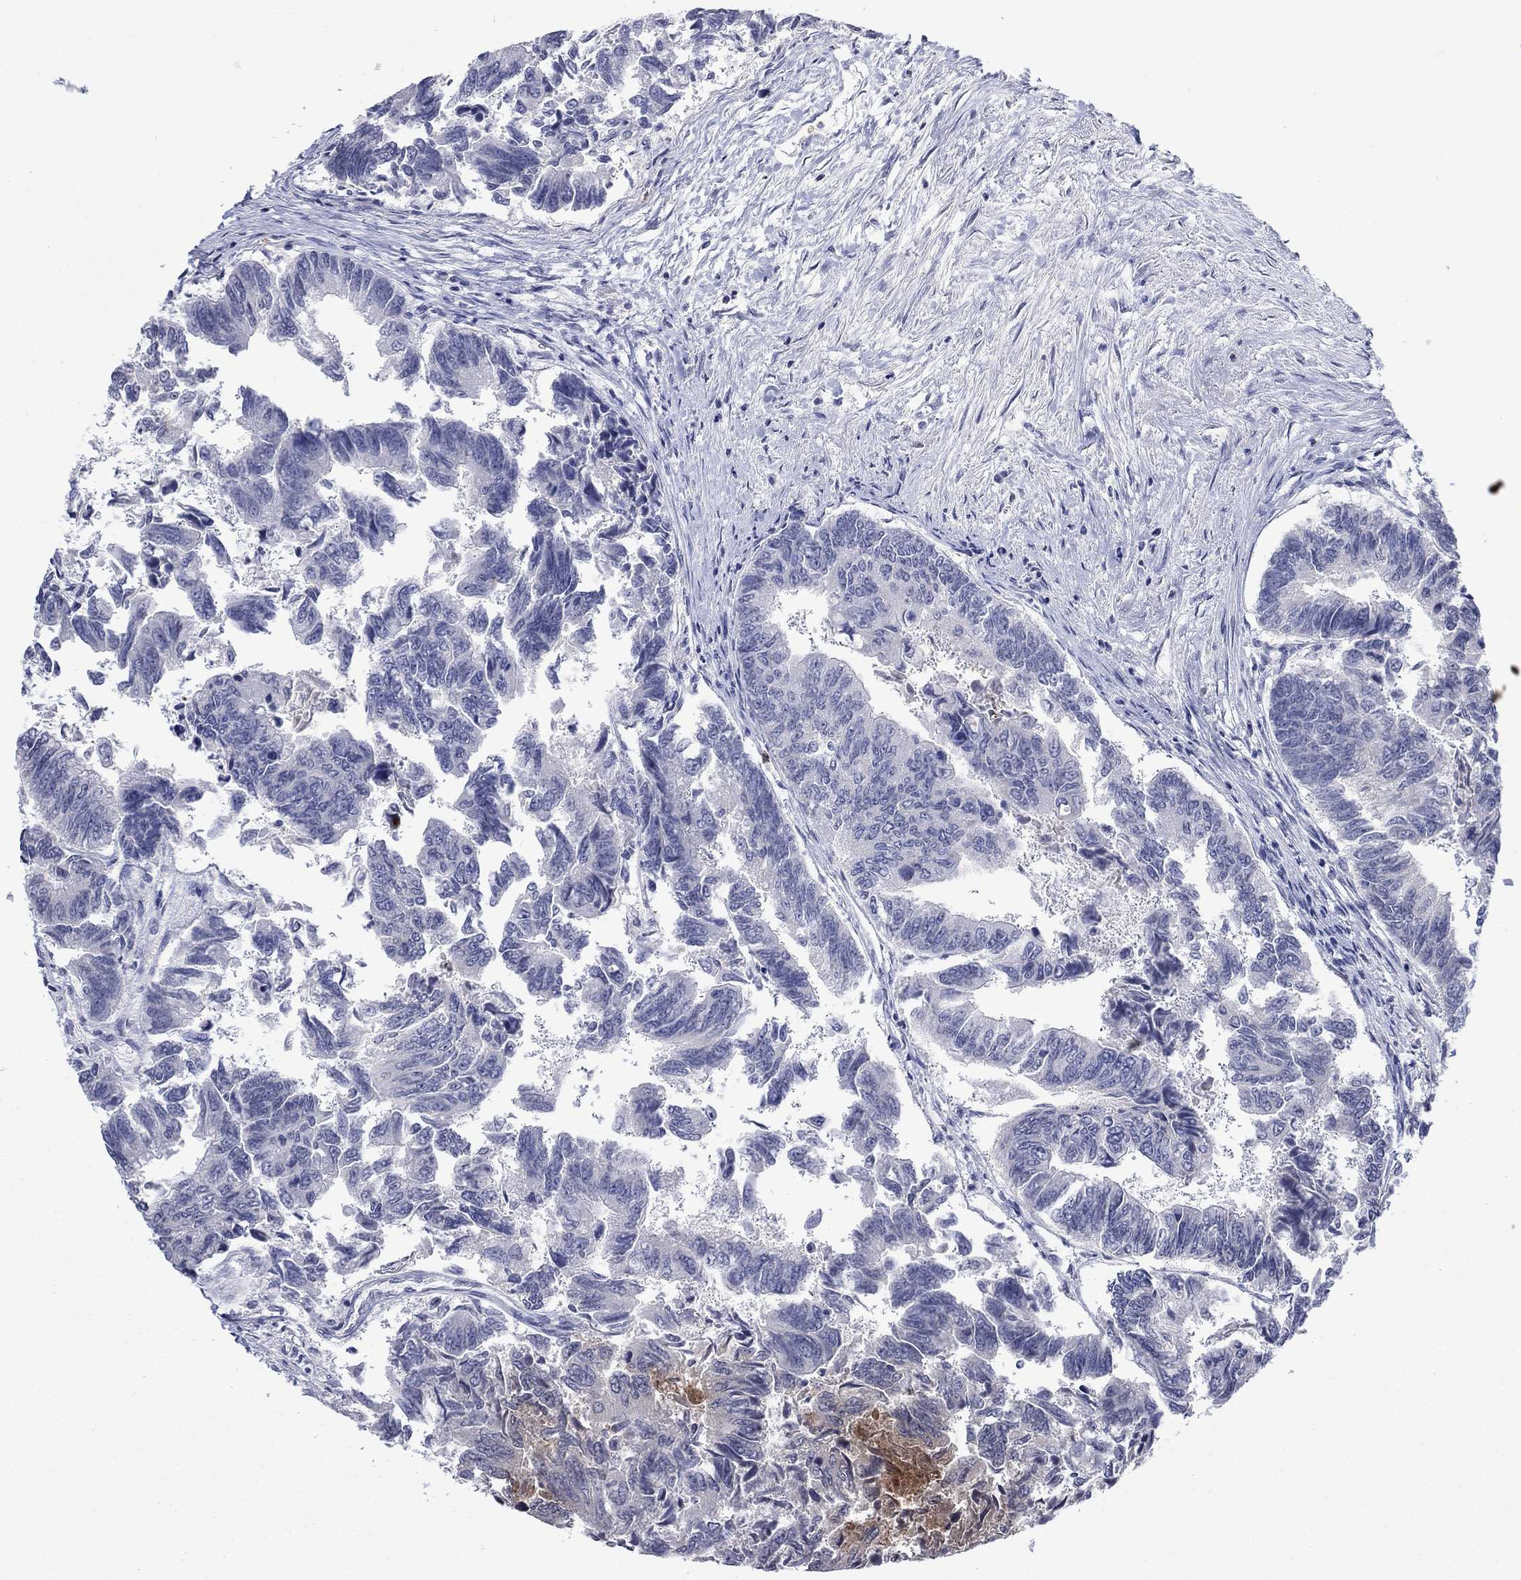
{"staining": {"intensity": "negative", "quantity": "none", "location": "none"}, "tissue": "colorectal cancer", "cell_type": "Tumor cells", "image_type": "cancer", "snomed": [{"axis": "morphology", "description": "Adenocarcinoma, NOS"}, {"axis": "topography", "description": "Colon"}], "caption": "Immunohistochemistry (IHC) micrograph of colorectal adenocarcinoma stained for a protein (brown), which reveals no positivity in tumor cells.", "gene": "CCL5", "patient": {"sex": "female", "age": 65}}